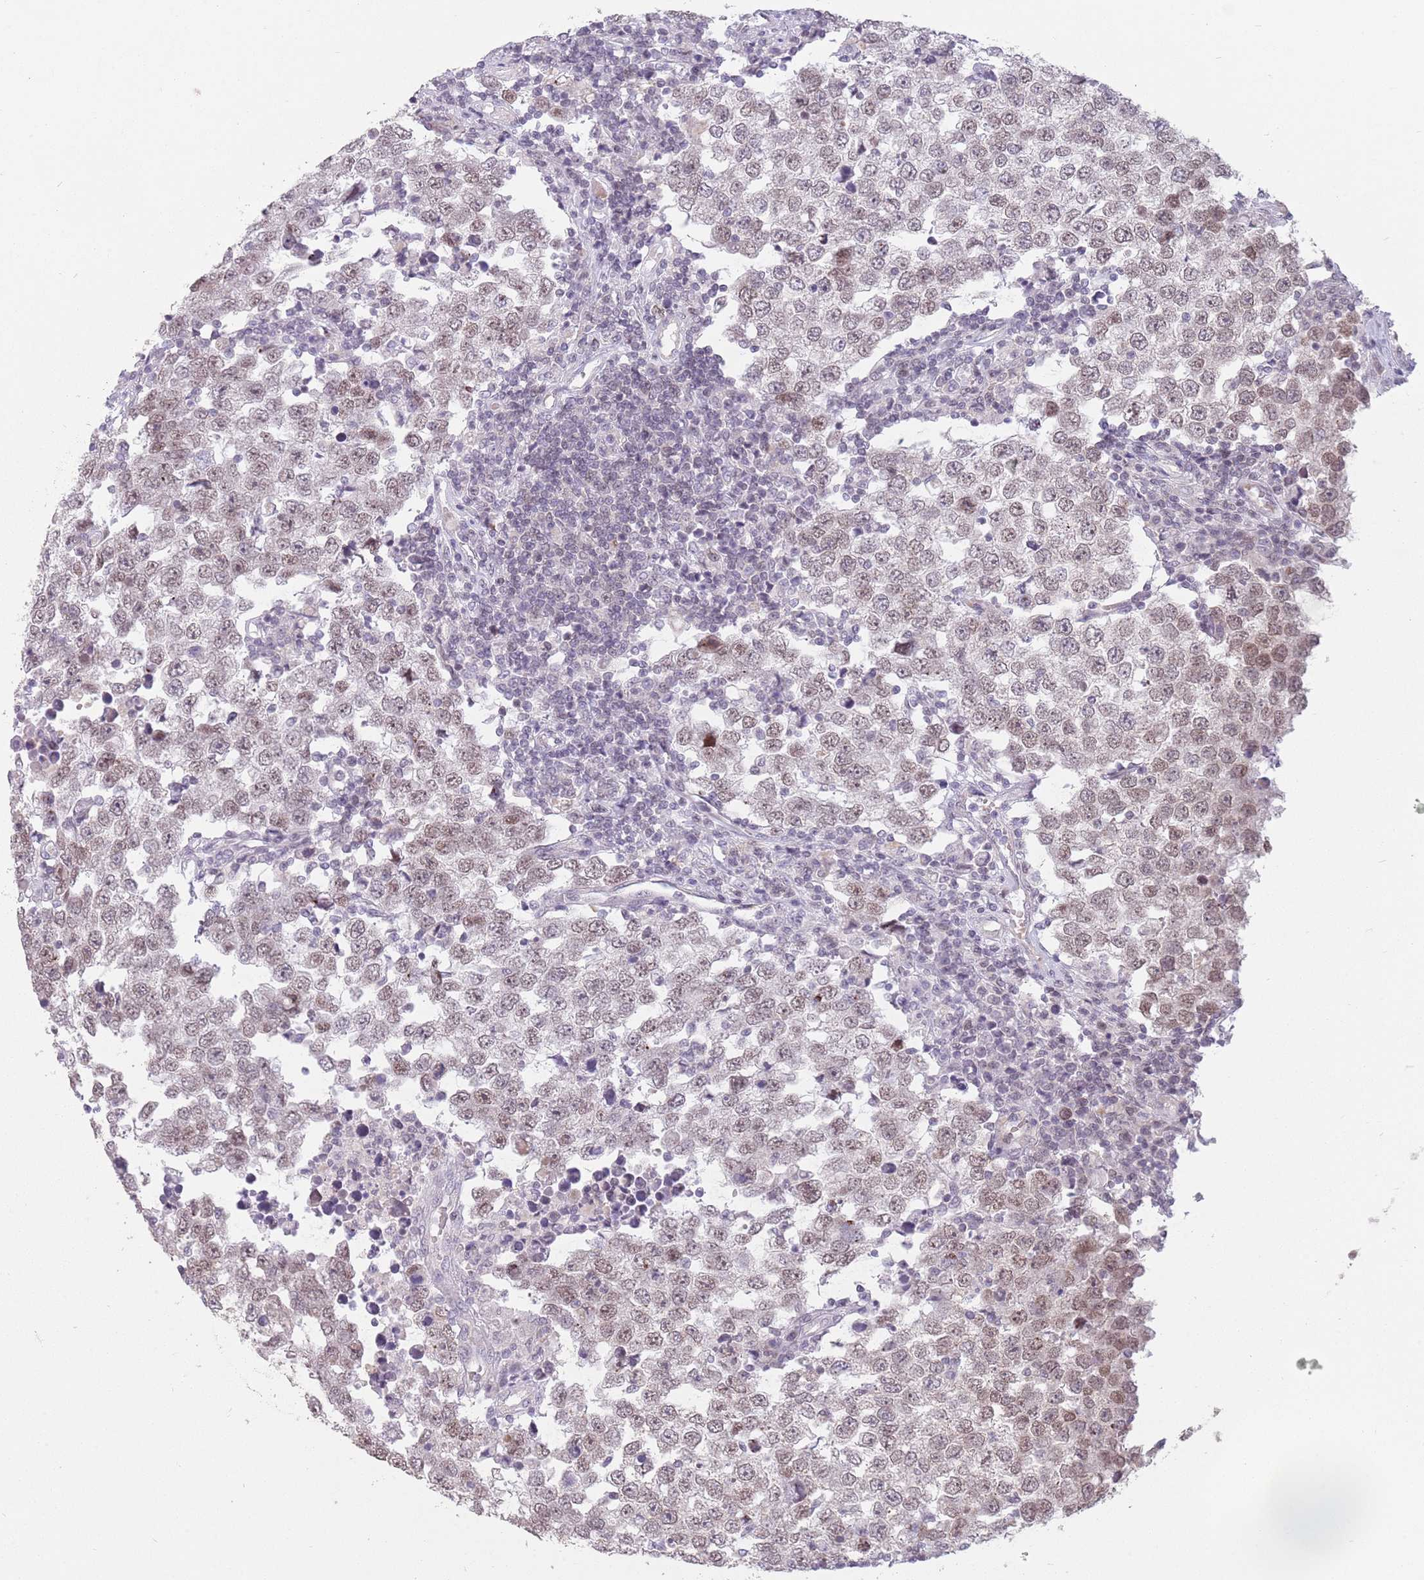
{"staining": {"intensity": "weak", "quantity": ">75%", "location": "nuclear"}, "tissue": "testis cancer", "cell_type": "Tumor cells", "image_type": "cancer", "snomed": [{"axis": "morphology", "description": "Seminoma, NOS"}, {"axis": "morphology", "description": "Carcinoma, Embryonal, NOS"}, {"axis": "topography", "description": "Testis"}], "caption": "Seminoma (testis) was stained to show a protein in brown. There is low levels of weak nuclear positivity in about >75% of tumor cells.", "gene": "ZNF574", "patient": {"sex": "male", "age": 28}}